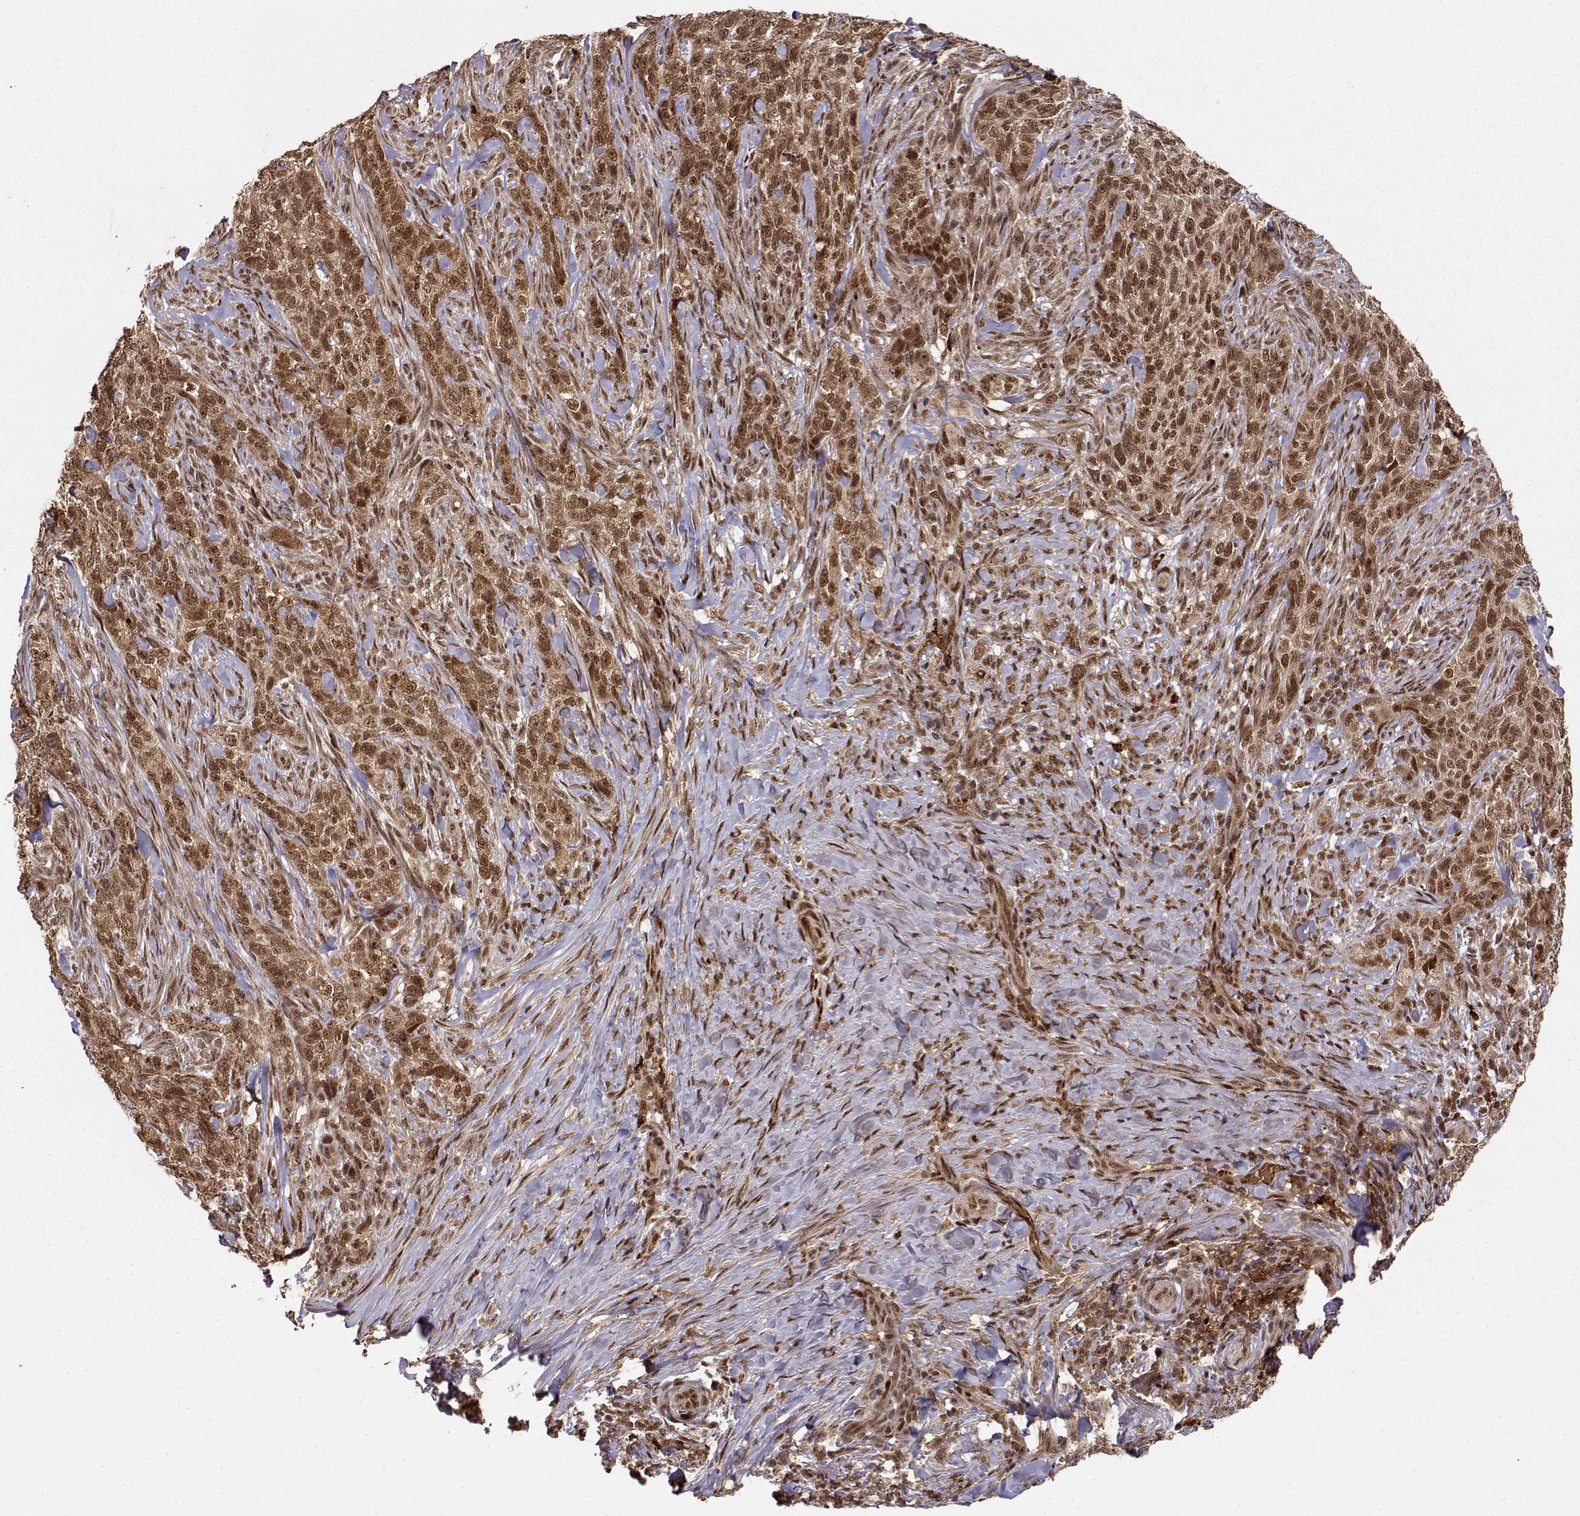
{"staining": {"intensity": "moderate", "quantity": ">75%", "location": "cytoplasmic/membranous,nuclear"}, "tissue": "skin cancer", "cell_type": "Tumor cells", "image_type": "cancer", "snomed": [{"axis": "morphology", "description": "Basal cell carcinoma"}, {"axis": "topography", "description": "Skin"}], "caption": "Moderate cytoplasmic/membranous and nuclear protein expression is present in about >75% of tumor cells in skin cancer (basal cell carcinoma).", "gene": "MAEA", "patient": {"sex": "female", "age": 69}}